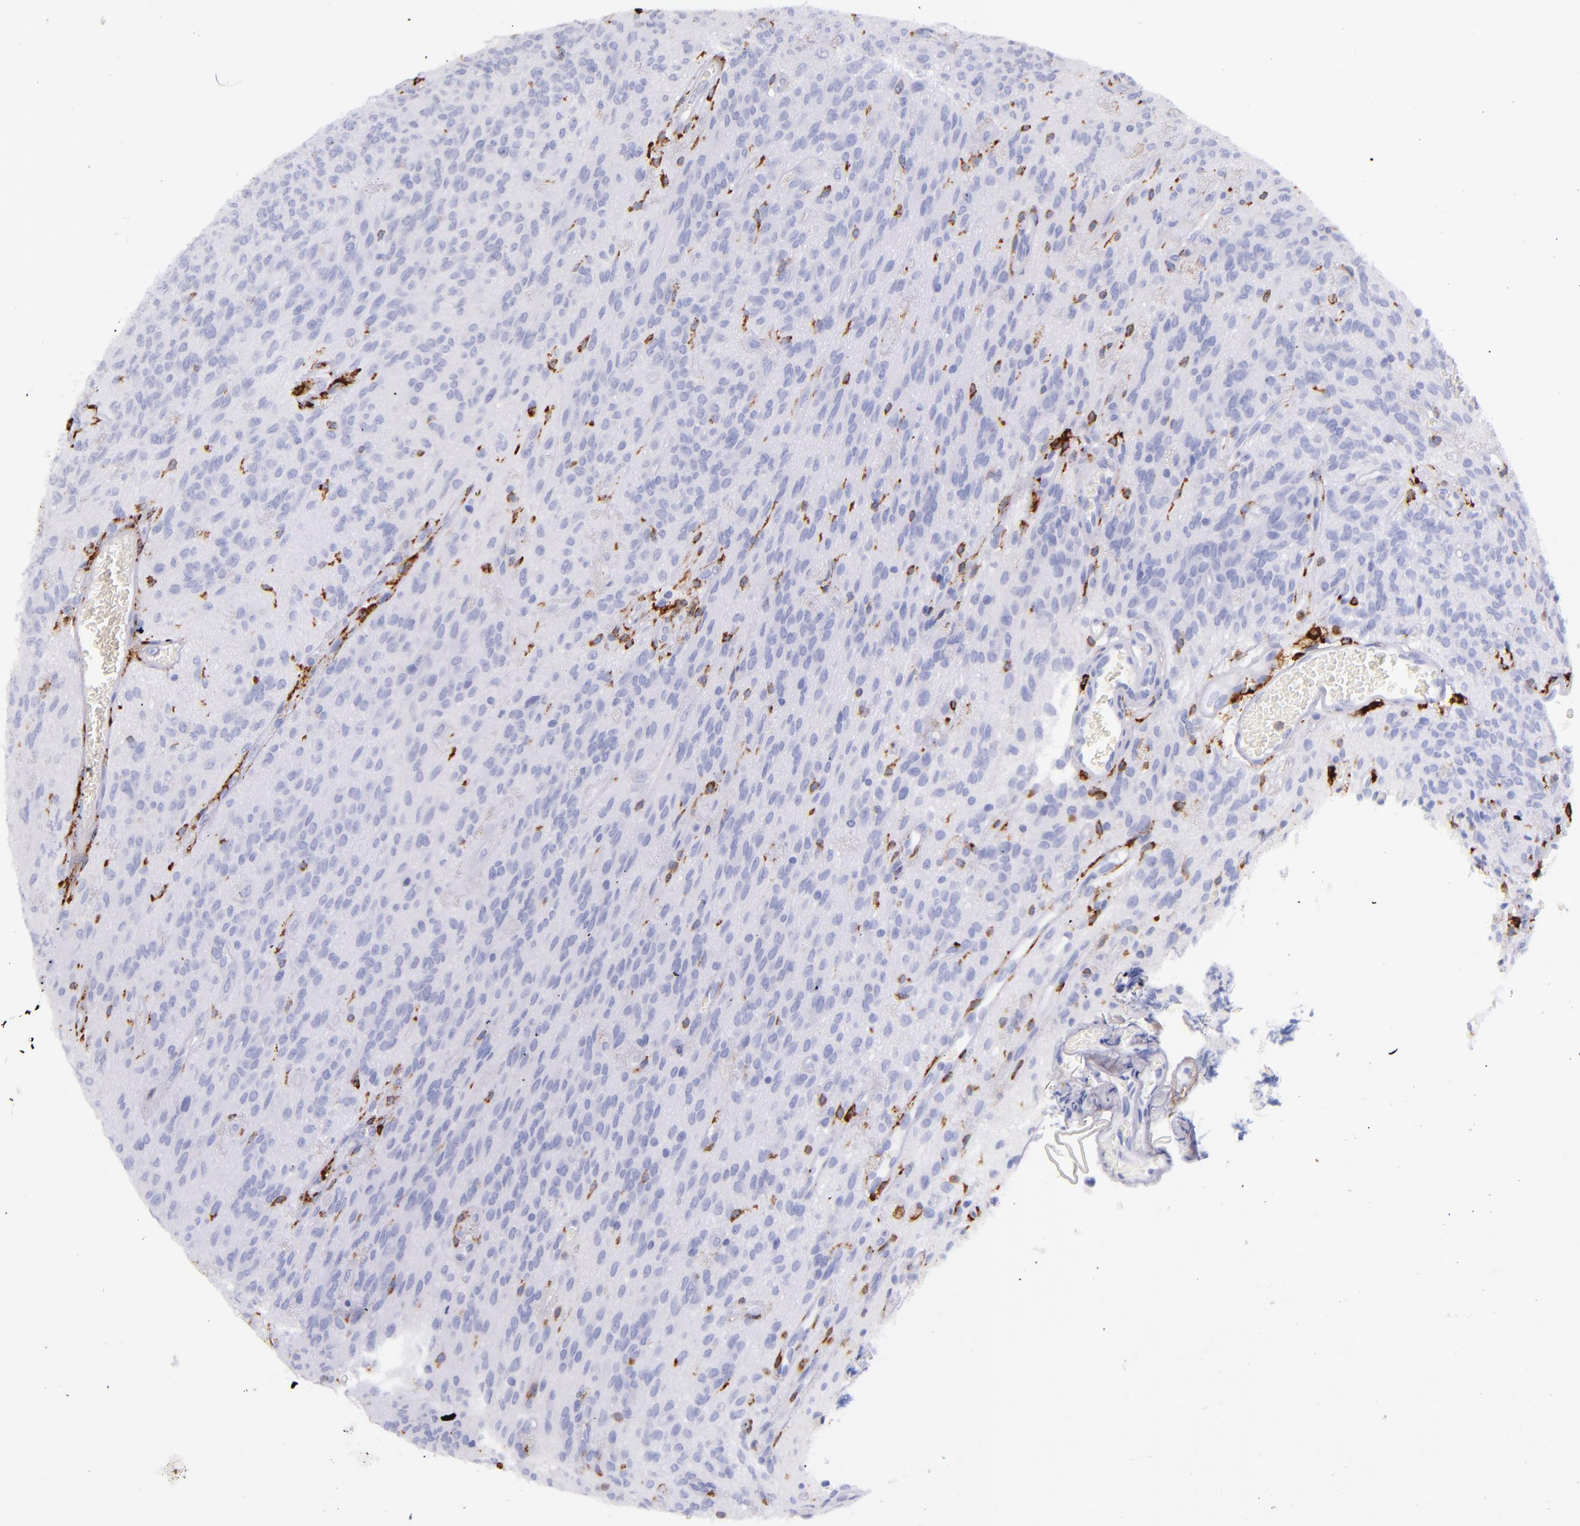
{"staining": {"intensity": "negative", "quantity": "none", "location": "none"}, "tissue": "glioma", "cell_type": "Tumor cells", "image_type": "cancer", "snomed": [{"axis": "morphology", "description": "Glioma, malignant, Low grade"}, {"axis": "topography", "description": "Brain"}], "caption": "Glioma was stained to show a protein in brown. There is no significant staining in tumor cells.", "gene": "CD163", "patient": {"sex": "female", "age": 15}}